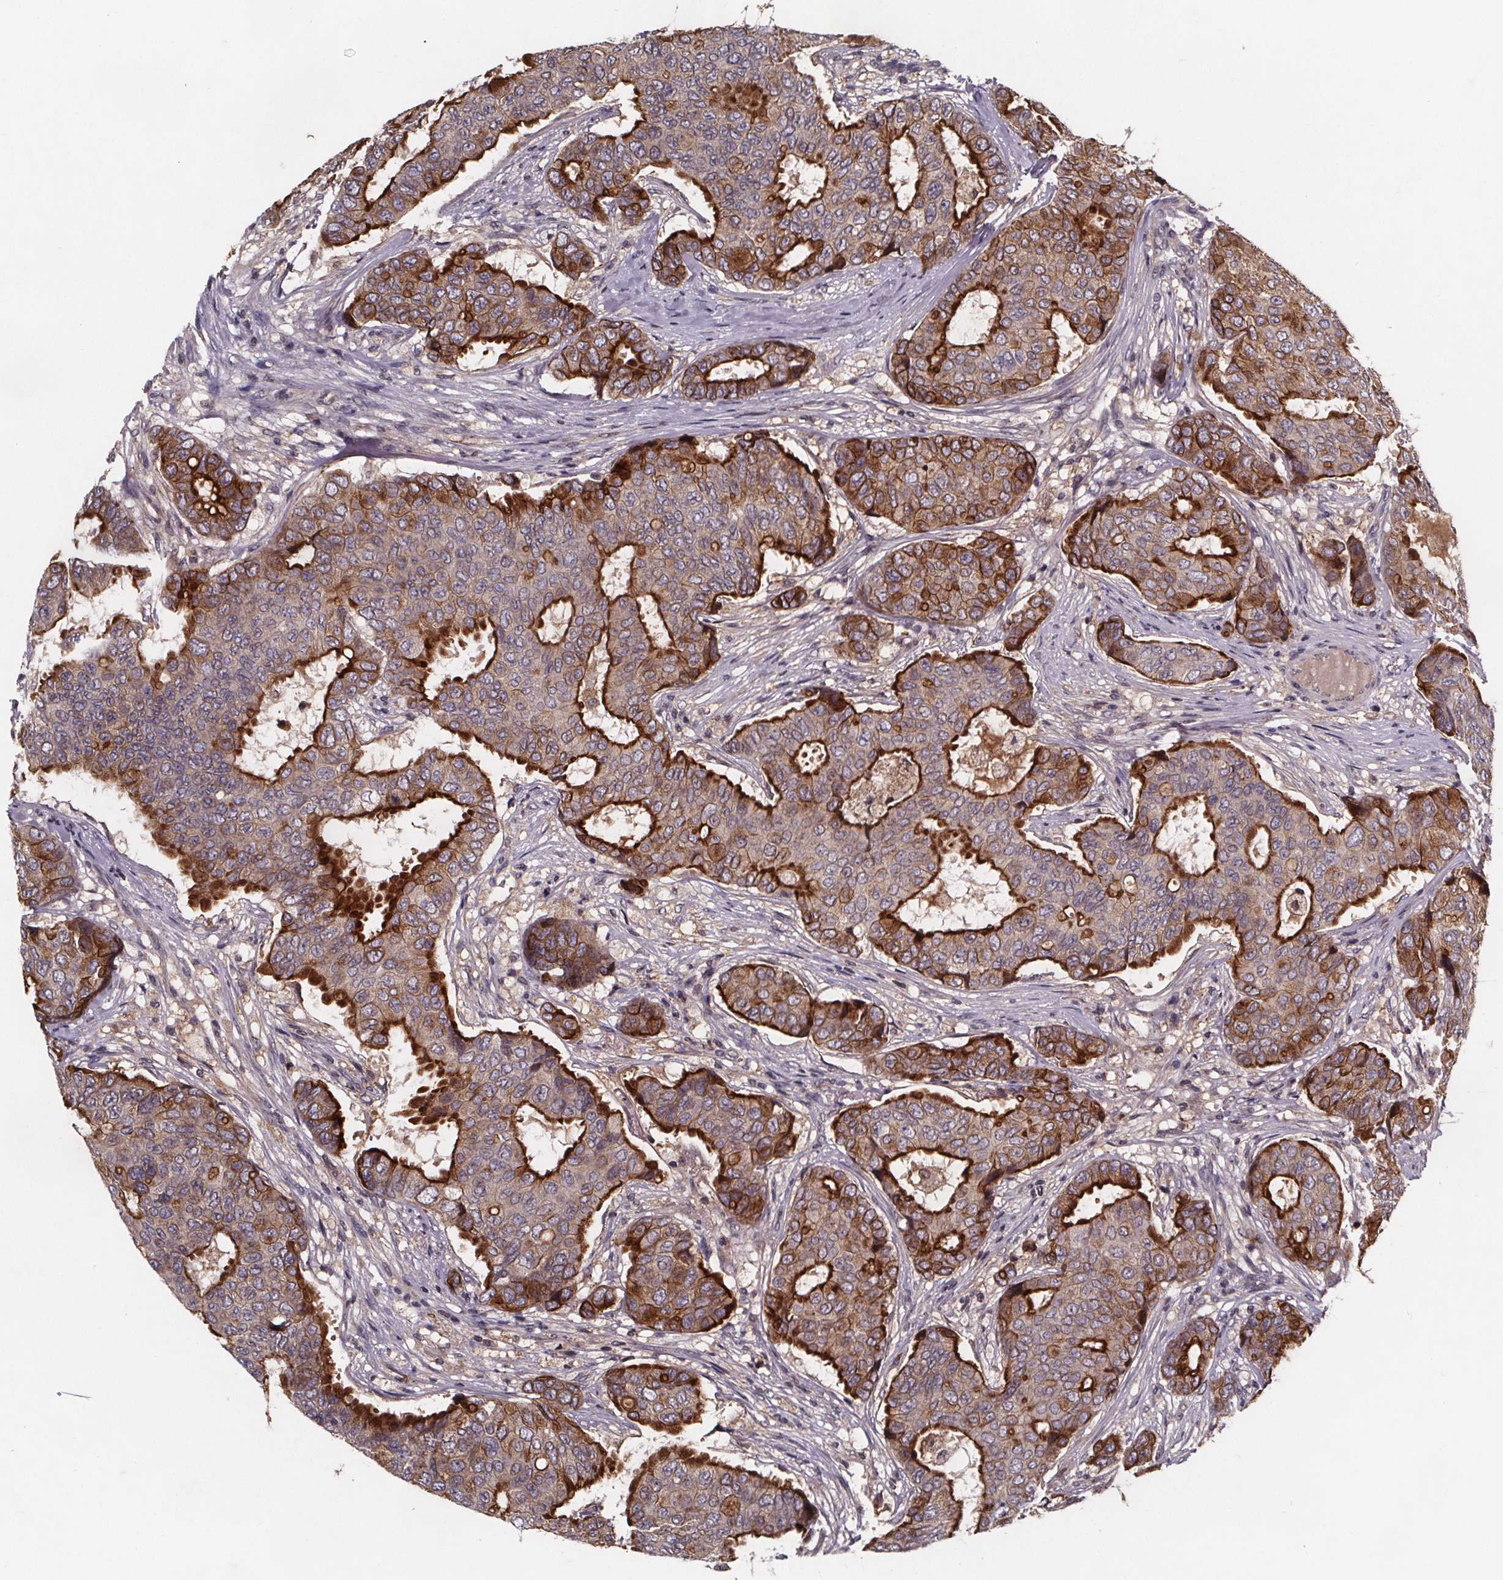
{"staining": {"intensity": "strong", "quantity": "25%-75%", "location": "cytoplasmic/membranous"}, "tissue": "breast cancer", "cell_type": "Tumor cells", "image_type": "cancer", "snomed": [{"axis": "morphology", "description": "Duct carcinoma"}, {"axis": "topography", "description": "Breast"}], "caption": "This image demonstrates breast infiltrating ductal carcinoma stained with immunohistochemistry to label a protein in brown. The cytoplasmic/membranous of tumor cells show strong positivity for the protein. Nuclei are counter-stained blue.", "gene": "FASTKD3", "patient": {"sex": "female", "age": 75}}